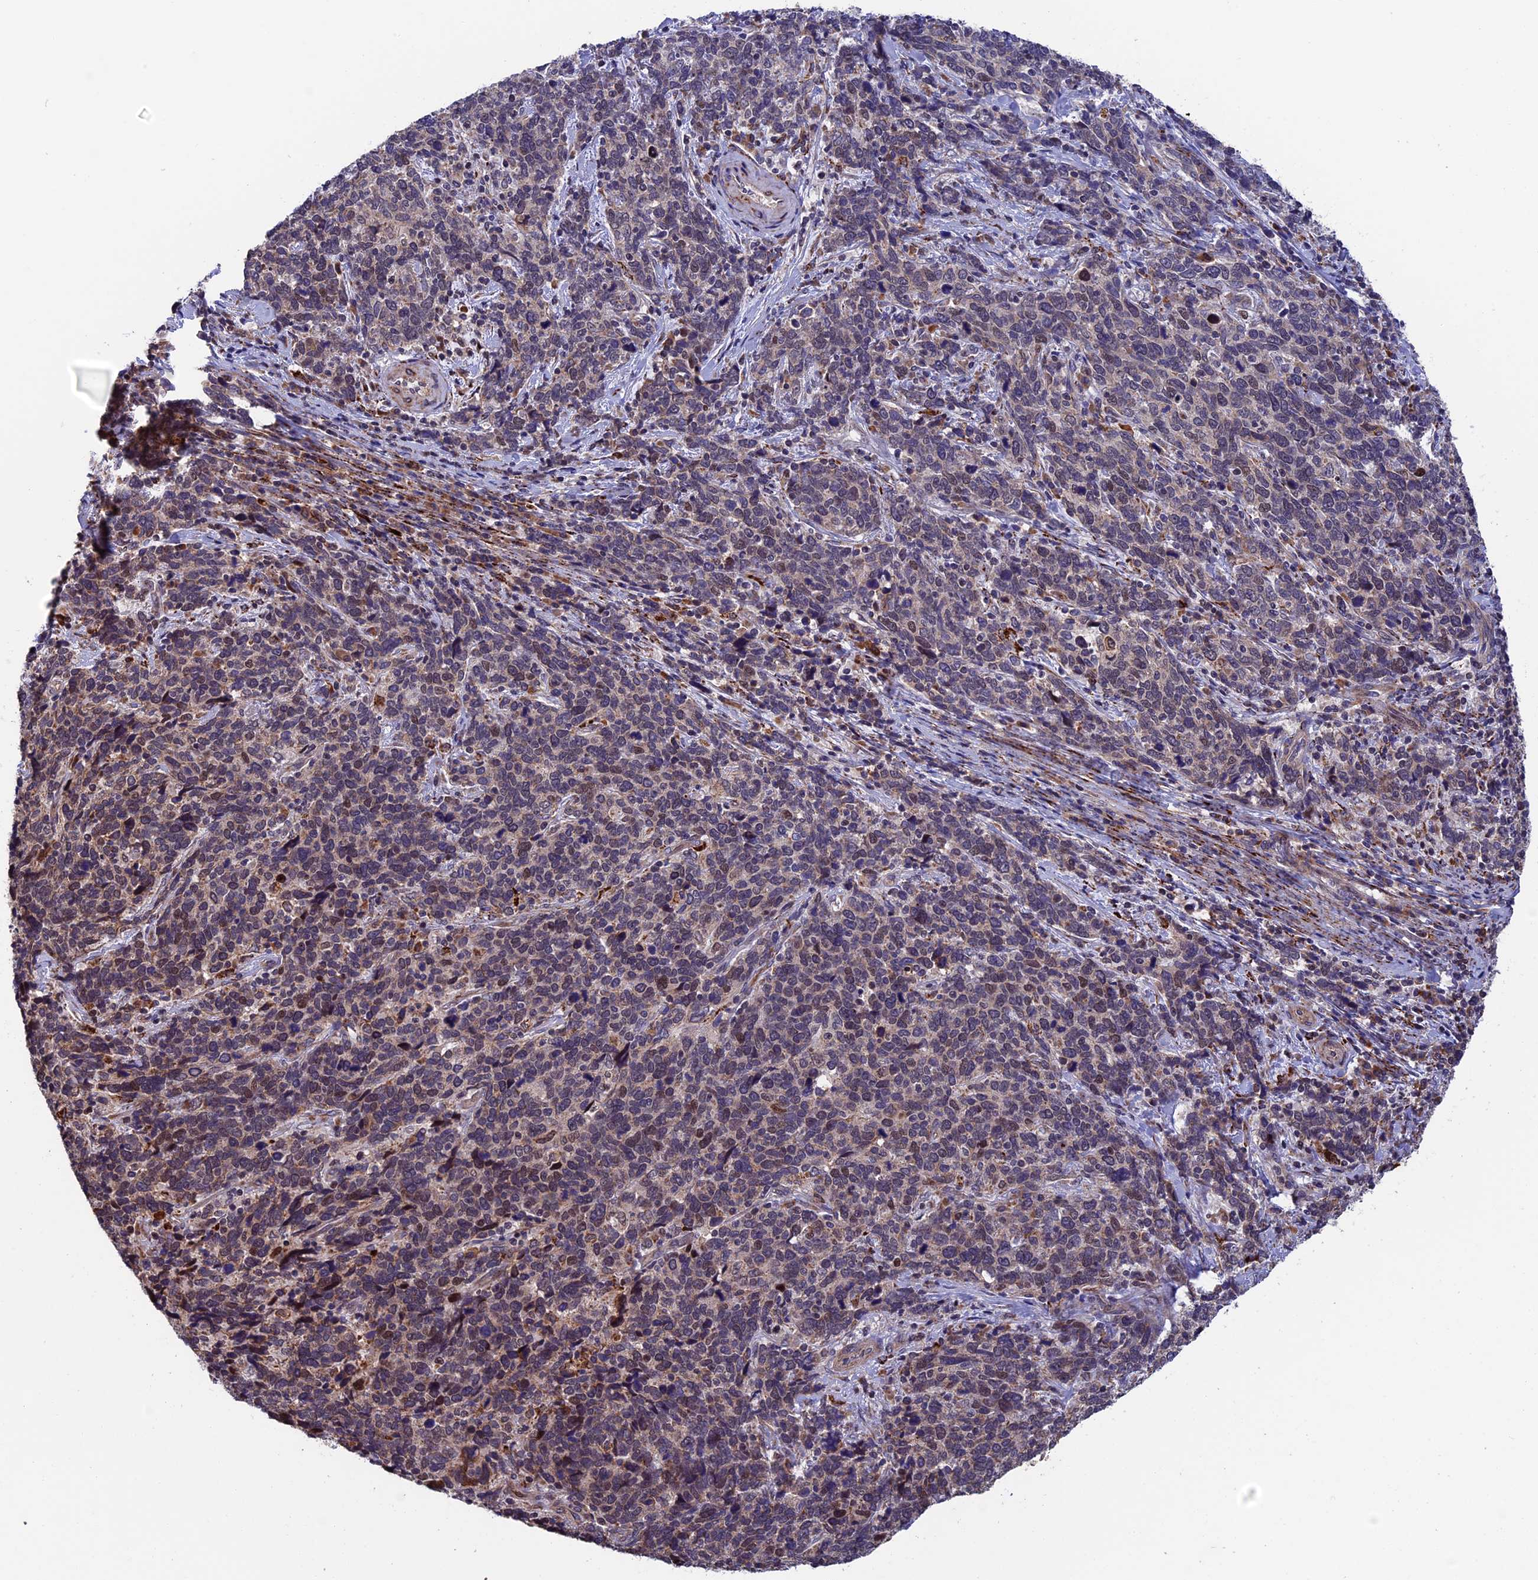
{"staining": {"intensity": "weak", "quantity": "25%-75%", "location": "cytoplasmic/membranous"}, "tissue": "cervical cancer", "cell_type": "Tumor cells", "image_type": "cancer", "snomed": [{"axis": "morphology", "description": "Squamous cell carcinoma, NOS"}, {"axis": "topography", "description": "Cervix"}], "caption": "A brown stain labels weak cytoplasmic/membranous expression of a protein in cervical cancer (squamous cell carcinoma) tumor cells. The staining is performed using DAB brown chromogen to label protein expression. The nuclei are counter-stained blue using hematoxylin.", "gene": "RNF17", "patient": {"sex": "female", "age": 41}}